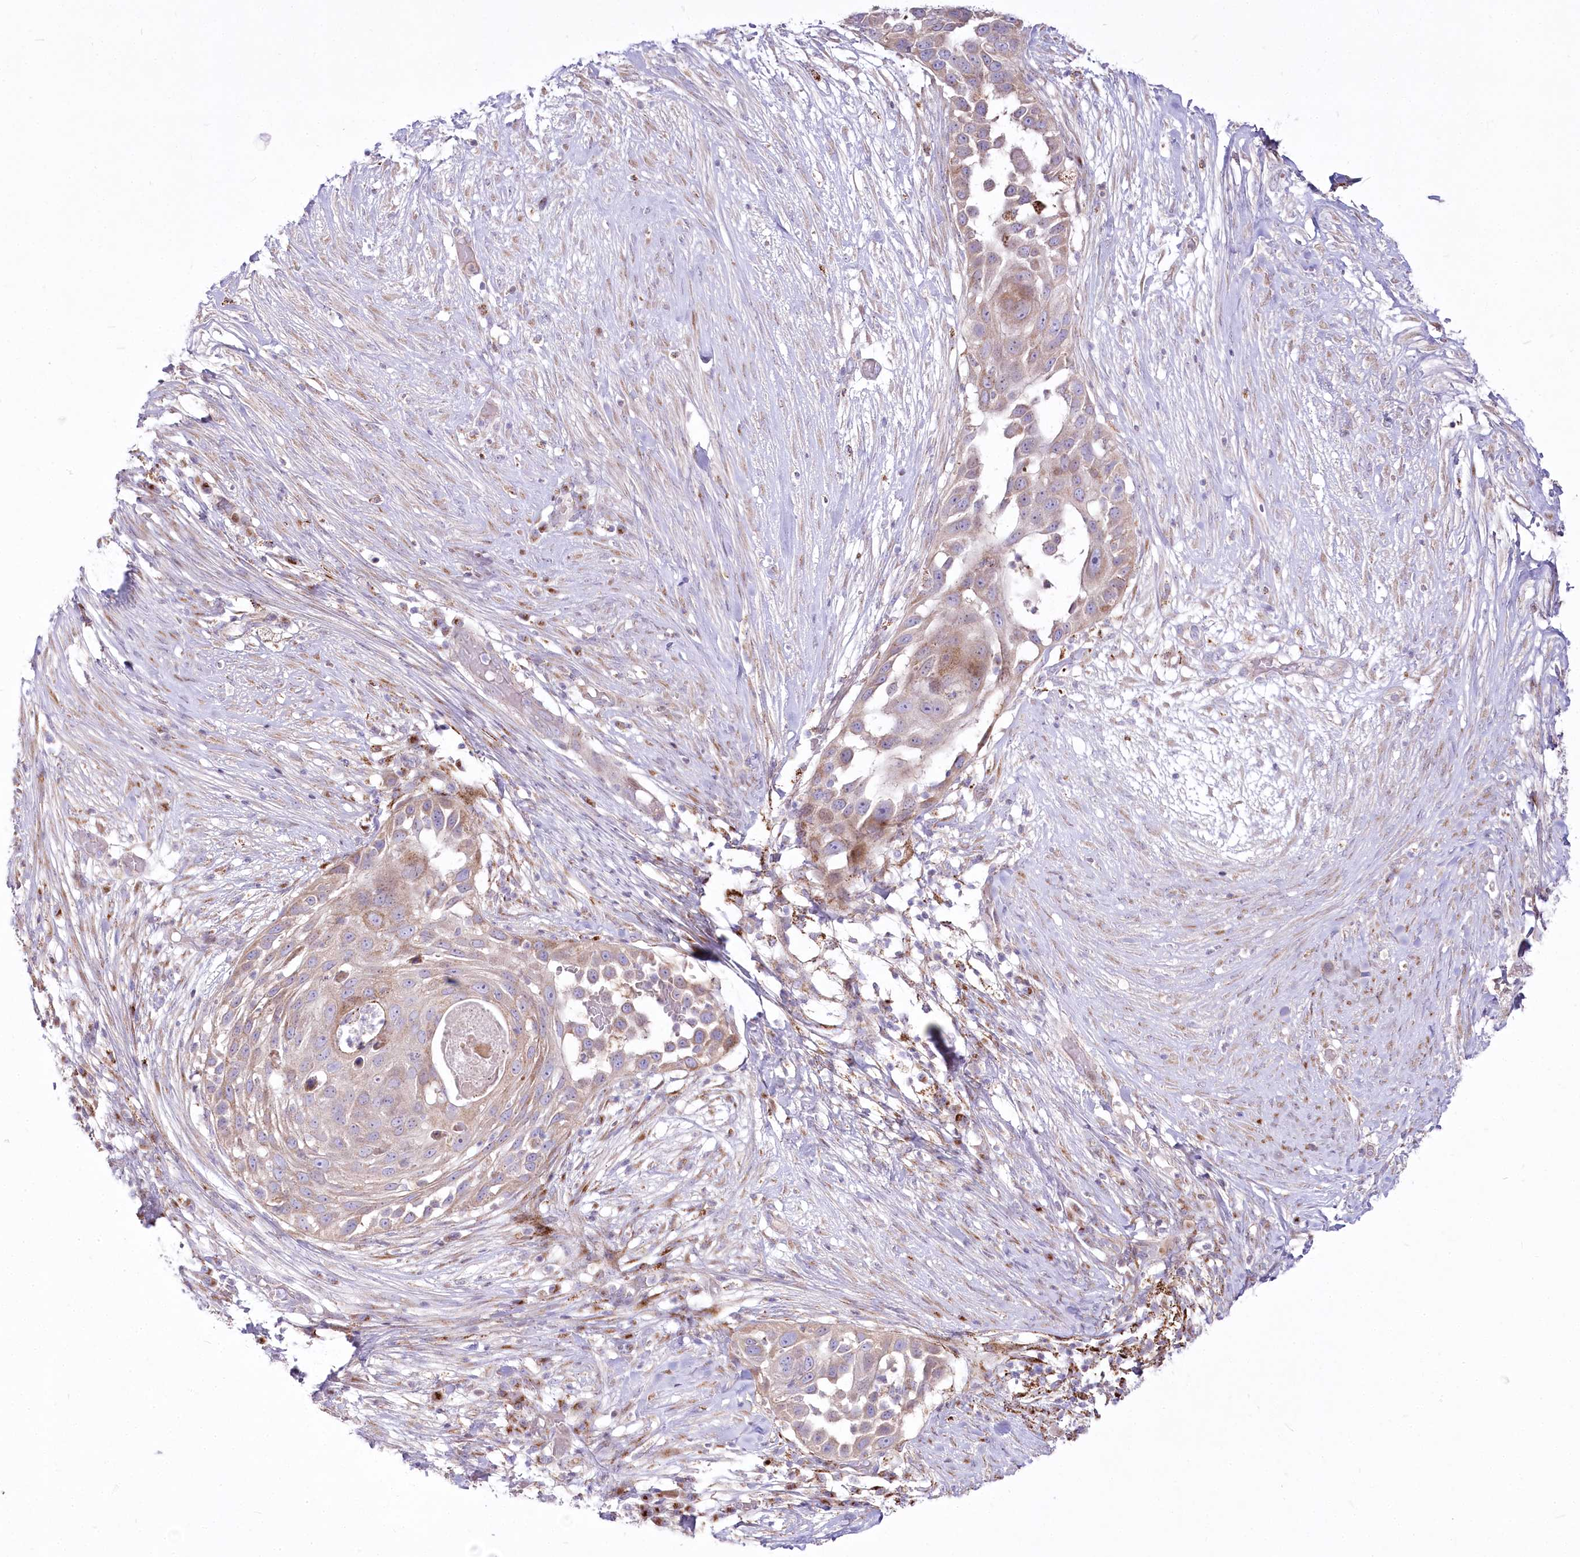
{"staining": {"intensity": "weak", "quantity": "25%-75%", "location": "cytoplasmic/membranous"}, "tissue": "skin cancer", "cell_type": "Tumor cells", "image_type": "cancer", "snomed": [{"axis": "morphology", "description": "Squamous cell carcinoma, NOS"}, {"axis": "topography", "description": "Skin"}], "caption": "Immunohistochemical staining of skin cancer exhibits weak cytoplasmic/membranous protein positivity in approximately 25%-75% of tumor cells.", "gene": "CEP164", "patient": {"sex": "female", "age": 44}}